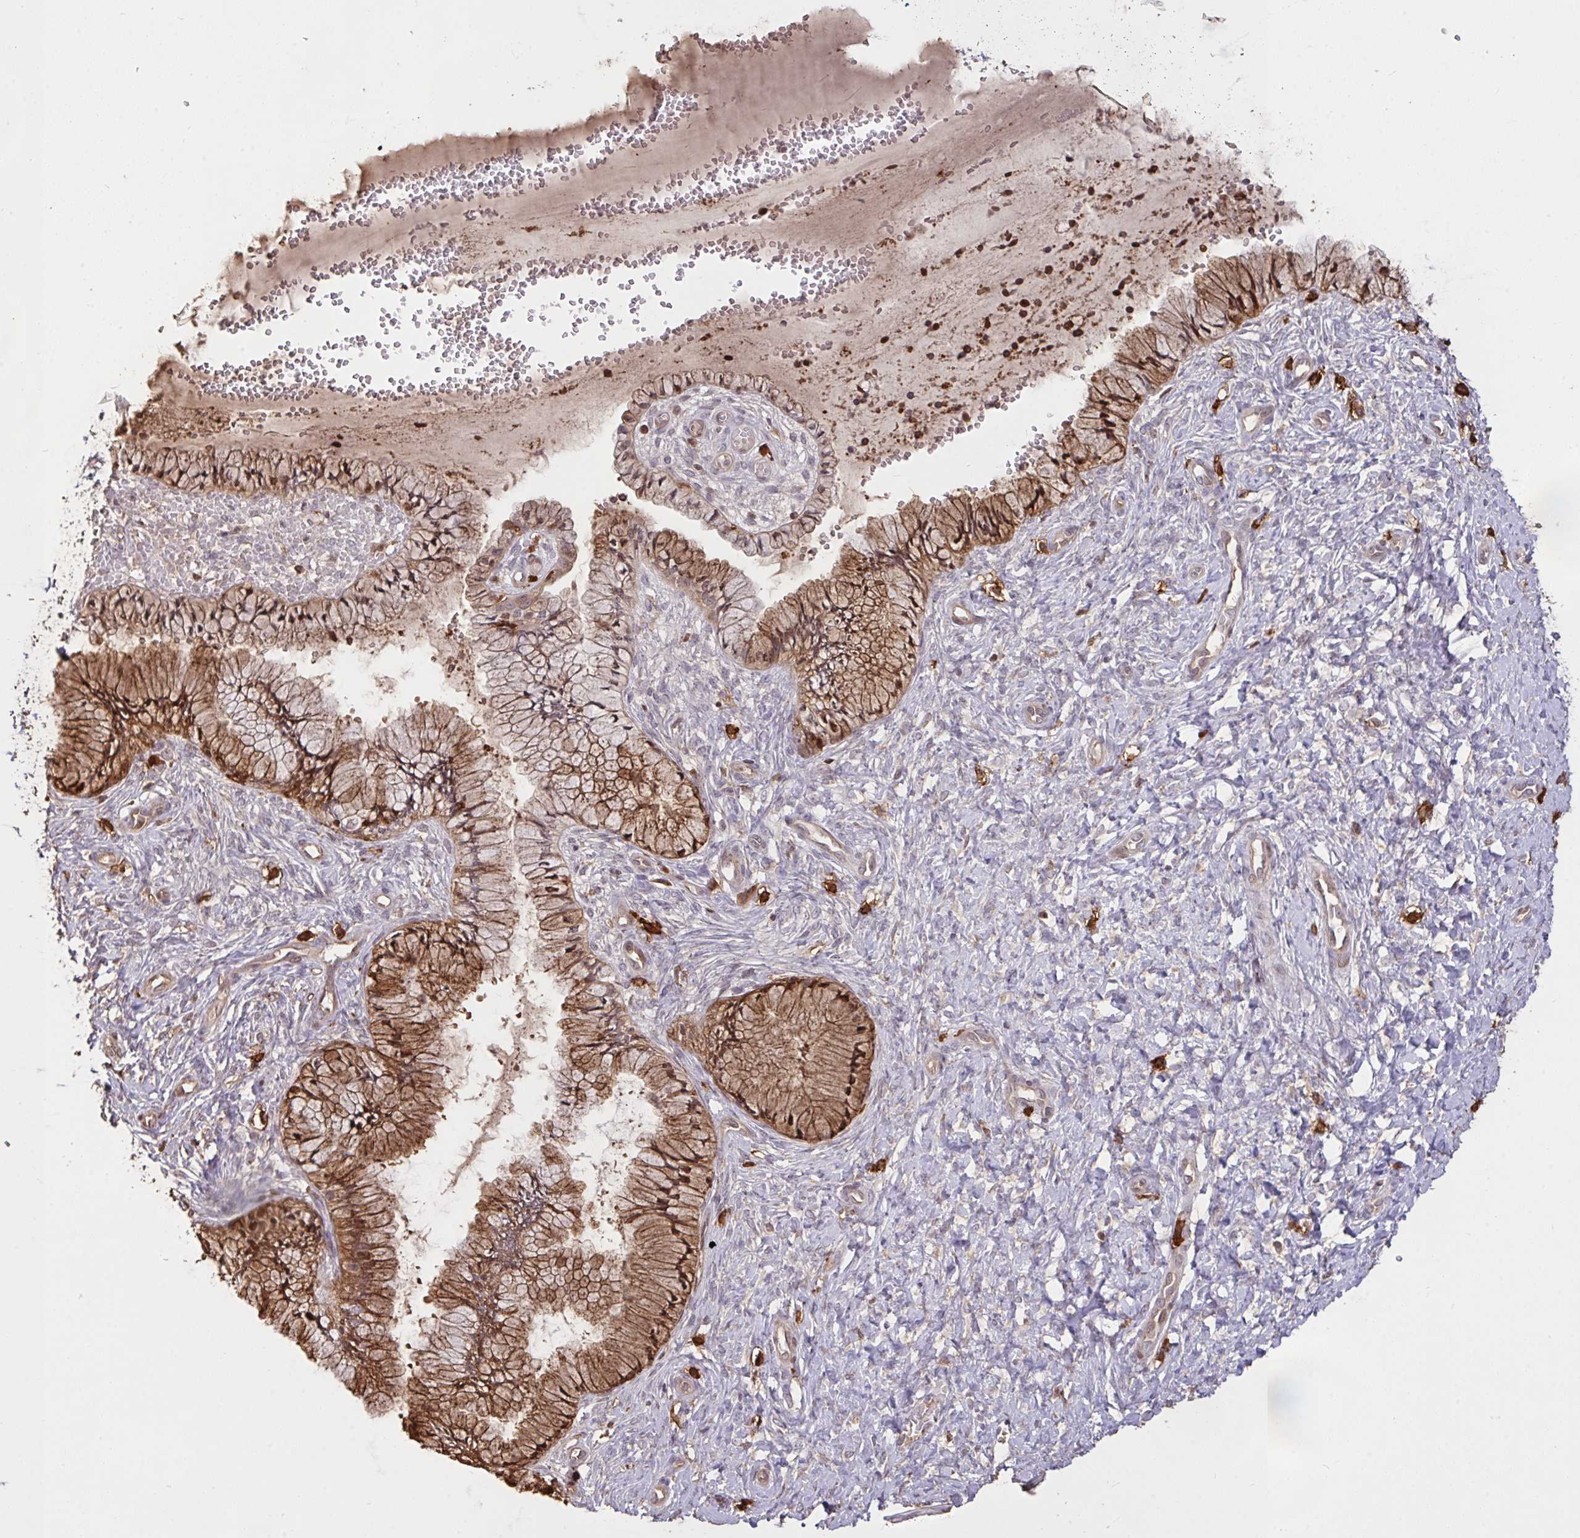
{"staining": {"intensity": "moderate", "quantity": ">75%", "location": "cytoplasmic/membranous,nuclear"}, "tissue": "cervix", "cell_type": "Glandular cells", "image_type": "normal", "snomed": [{"axis": "morphology", "description": "Normal tissue, NOS"}, {"axis": "topography", "description": "Cervix"}], "caption": "Protein expression analysis of unremarkable human cervix reveals moderate cytoplasmic/membranous,nuclear staining in approximately >75% of glandular cells. (Stains: DAB in brown, nuclei in blue, Microscopy: brightfield microscopy at high magnification).", "gene": "FCER1A", "patient": {"sex": "female", "age": 37}}